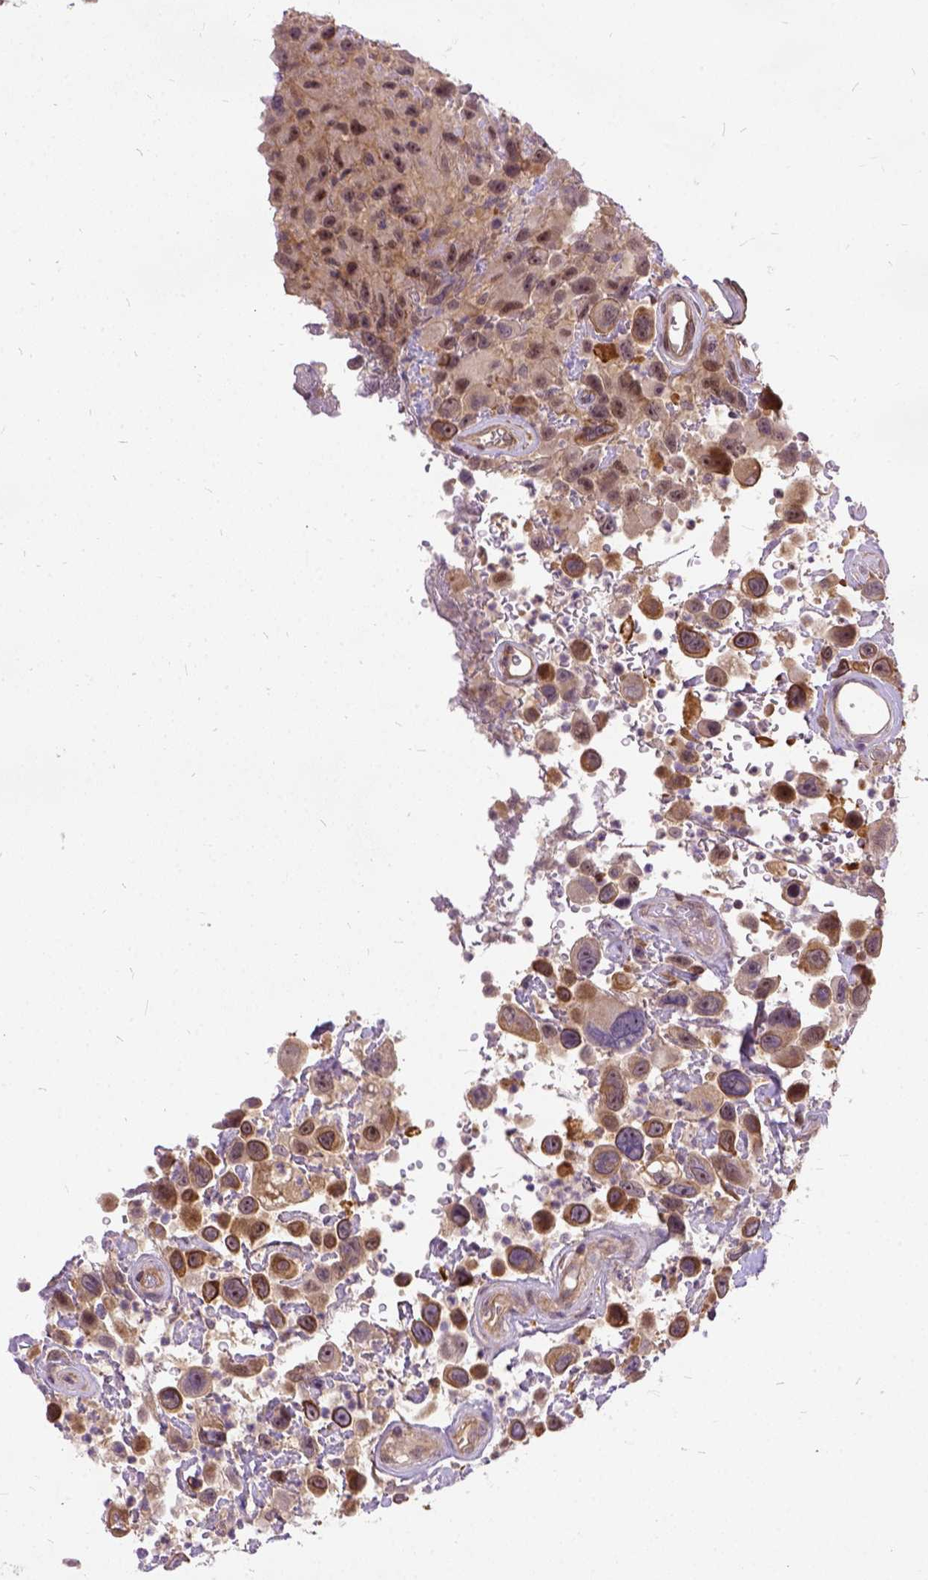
{"staining": {"intensity": "weak", "quantity": ">75%", "location": "cytoplasmic/membranous,nuclear"}, "tissue": "urothelial cancer", "cell_type": "Tumor cells", "image_type": "cancer", "snomed": [{"axis": "morphology", "description": "Urothelial carcinoma, High grade"}, {"axis": "topography", "description": "Urinary bladder"}], "caption": "Immunohistochemical staining of high-grade urothelial carcinoma reveals low levels of weak cytoplasmic/membranous and nuclear staining in approximately >75% of tumor cells.", "gene": "ILRUN", "patient": {"sex": "male", "age": 53}}